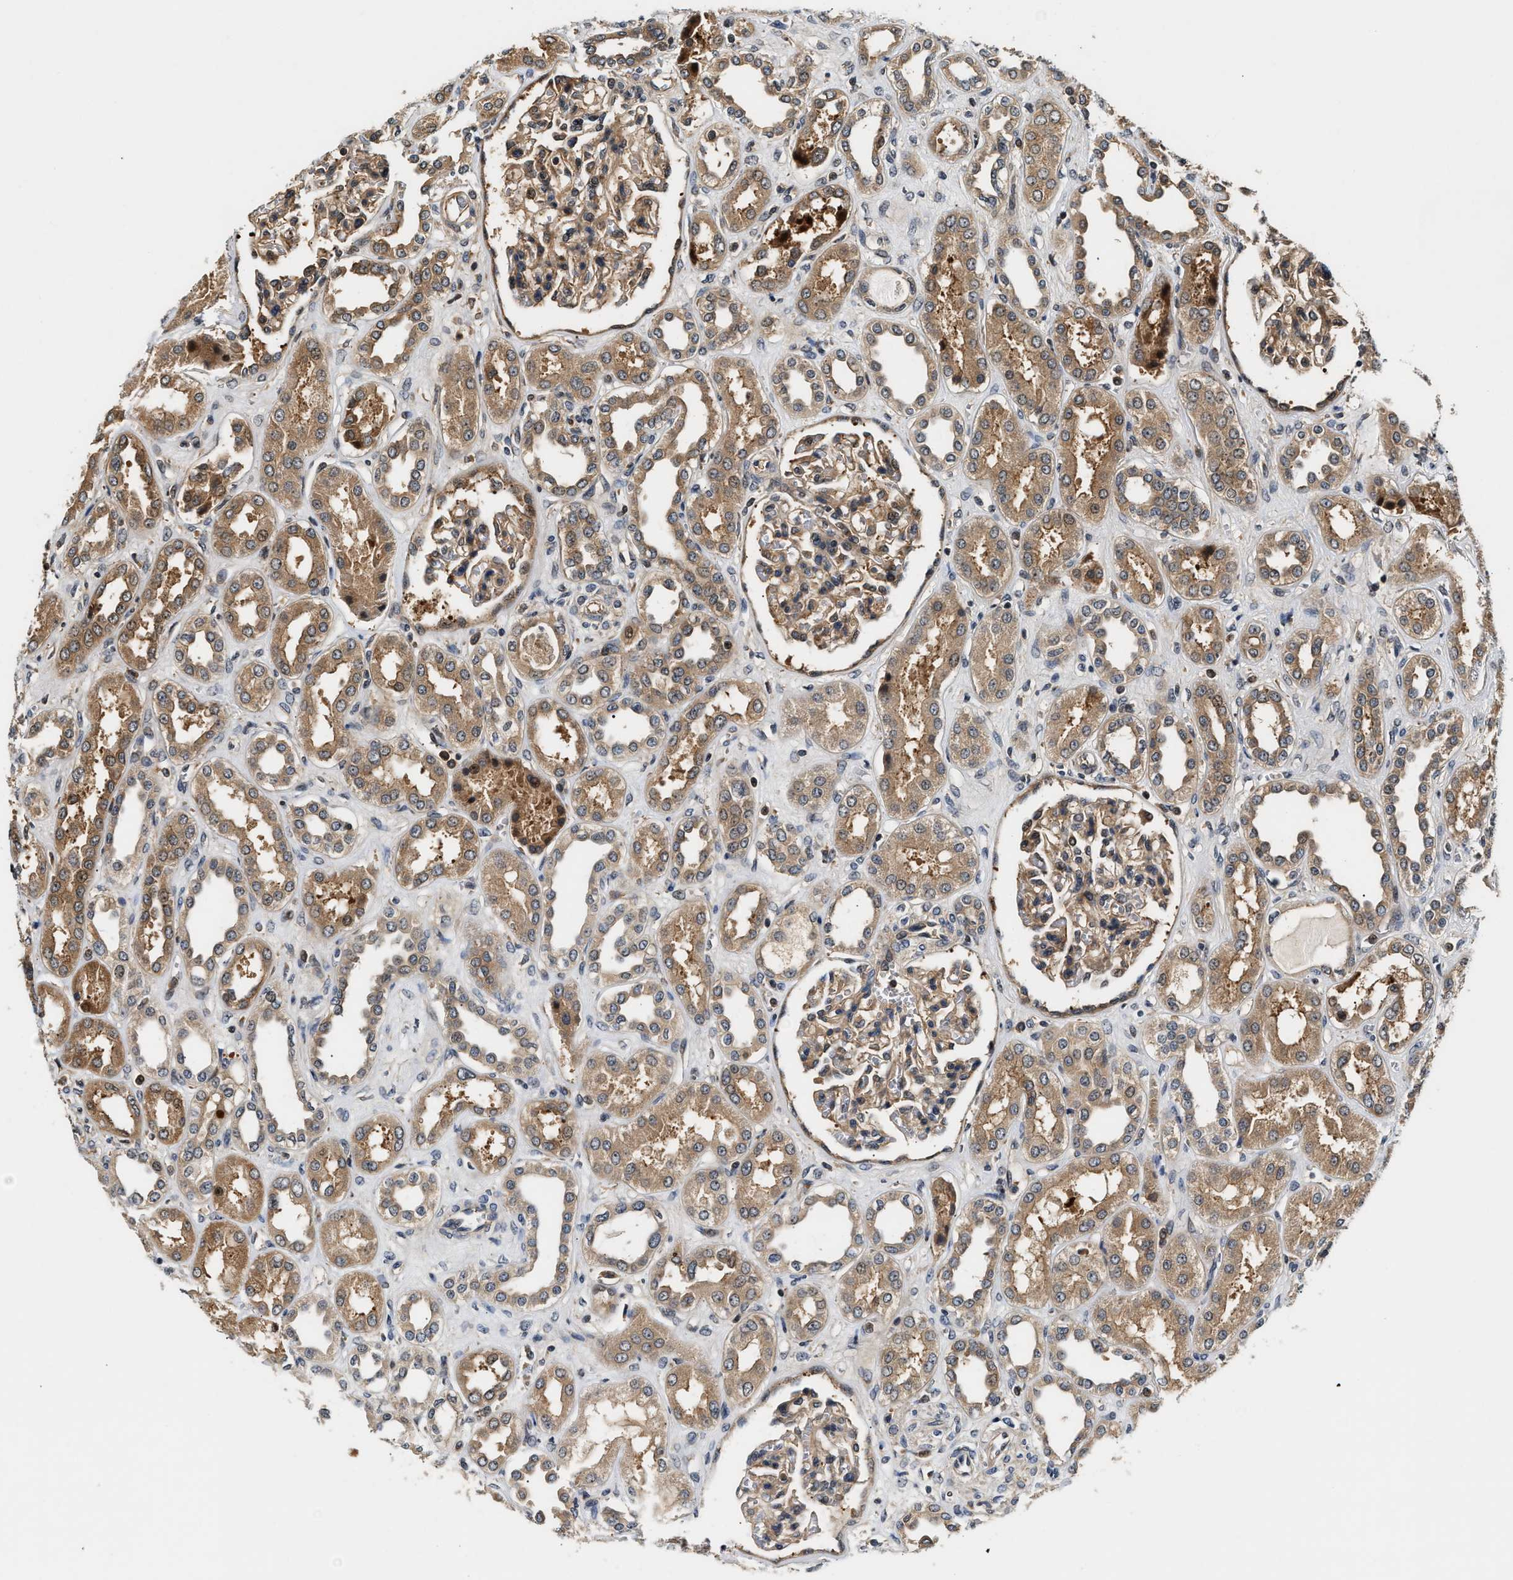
{"staining": {"intensity": "weak", "quantity": "25%-75%", "location": "cytoplasmic/membranous"}, "tissue": "kidney", "cell_type": "Cells in glomeruli", "image_type": "normal", "snomed": [{"axis": "morphology", "description": "Normal tissue, NOS"}, {"axis": "topography", "description": "Kidney"}], "caption": "Kidney stained with a brown dye displays weak cytoplasmic/membranous positive expression in about 25%-75% of cells in glomeruli.", "gene": "TUT7", "patient": {"sex": "male", "age": 59}}